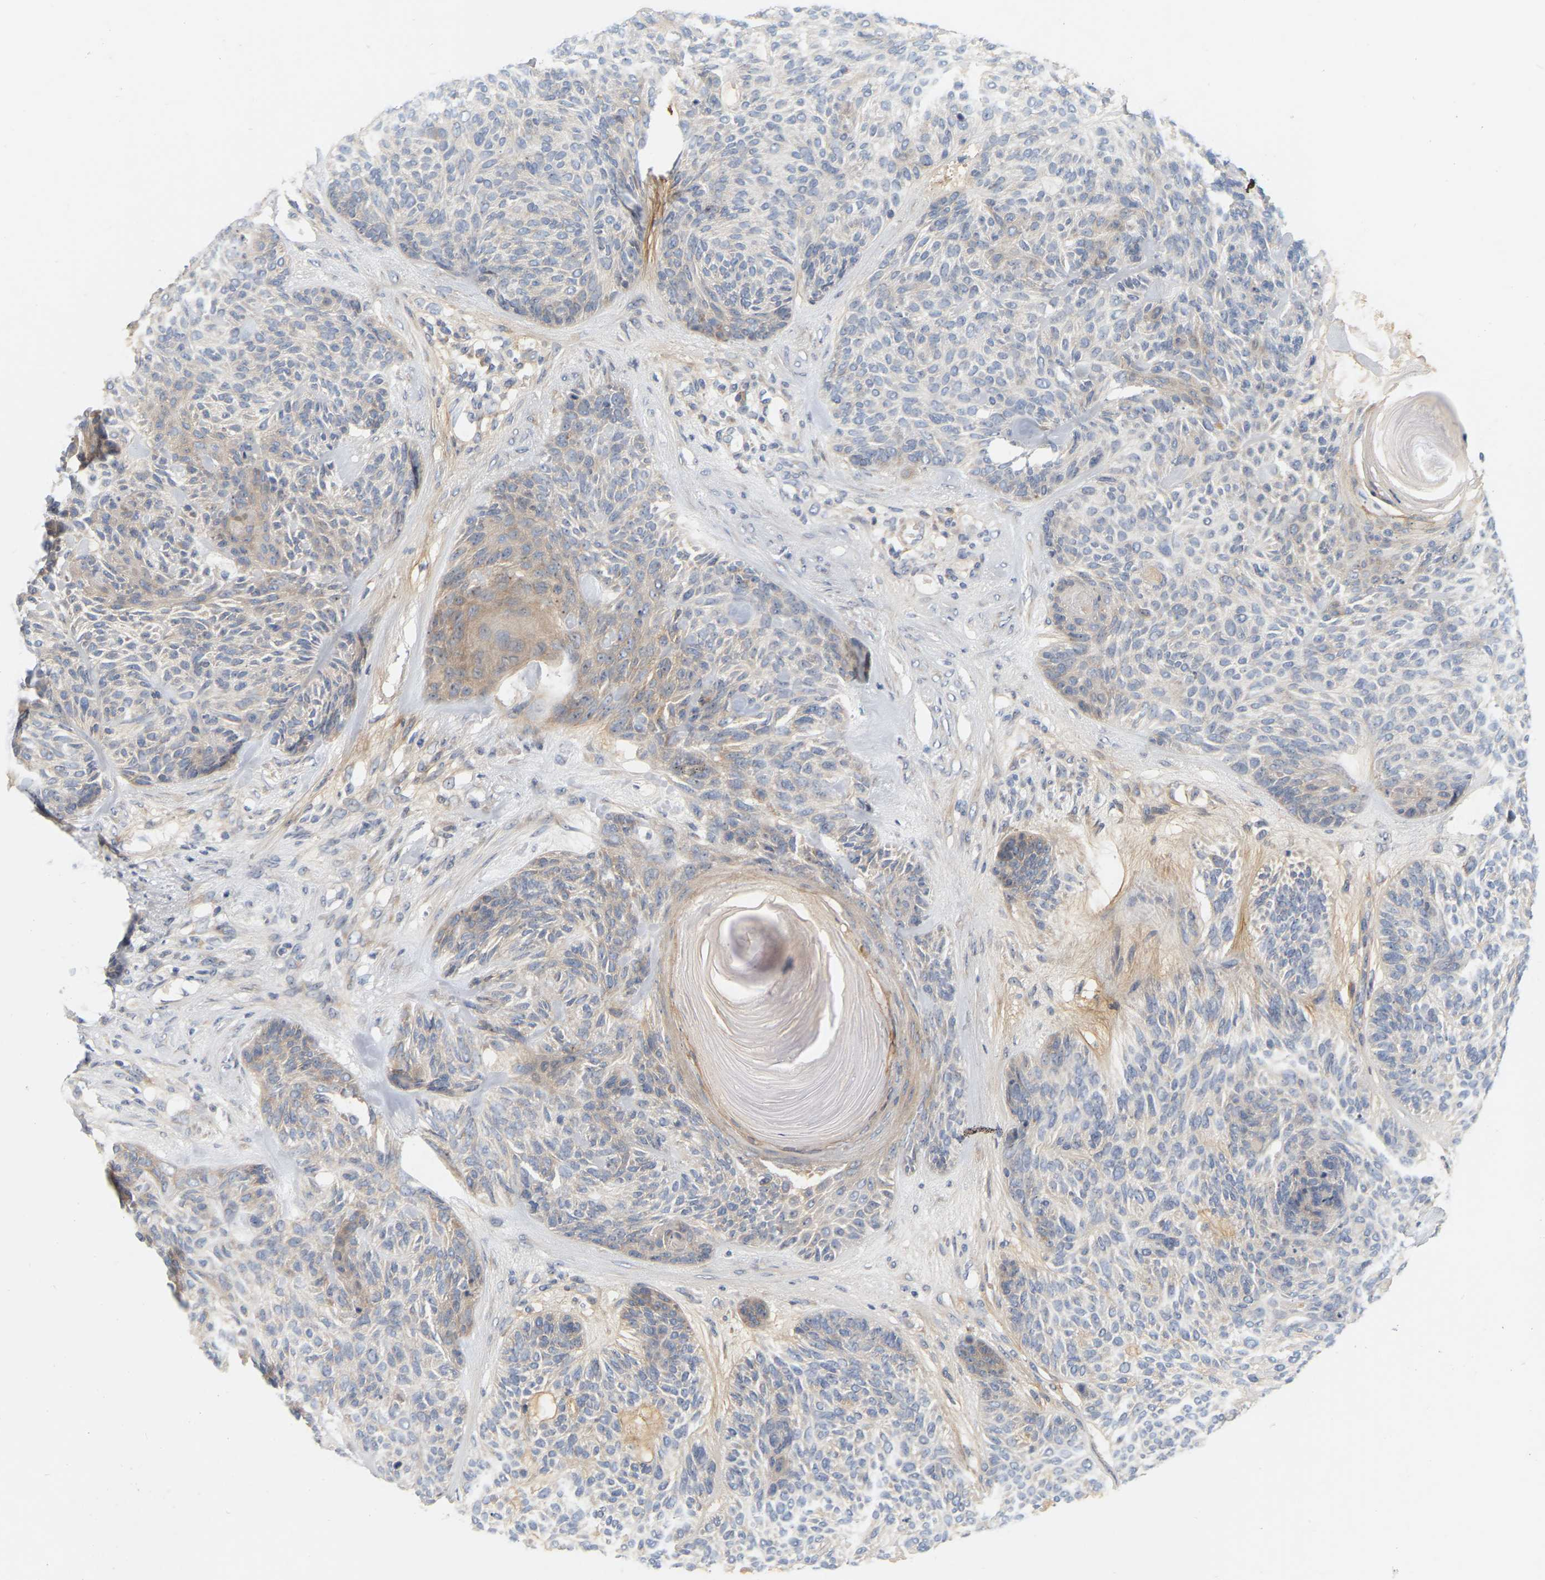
{"staining": {"intensity": "weak", "quantity": "<25%", "location": "cytoplasmic/membranous,nuclear"}, "tissue": "skin cancer", "cell_type": "Tumor cells", "image_type": "cancer", "snomed": [{"axis": "morphology", "description": "Basal cell carcinoma"}, {"axis": "topography", "description": "Skin"}], "caption": "Tumor cells are negative for protein expression in human skin cancer (basal cell carcinoma).", "gene": "MINDY4", "patient": {"sex": "male", "age": 55}}